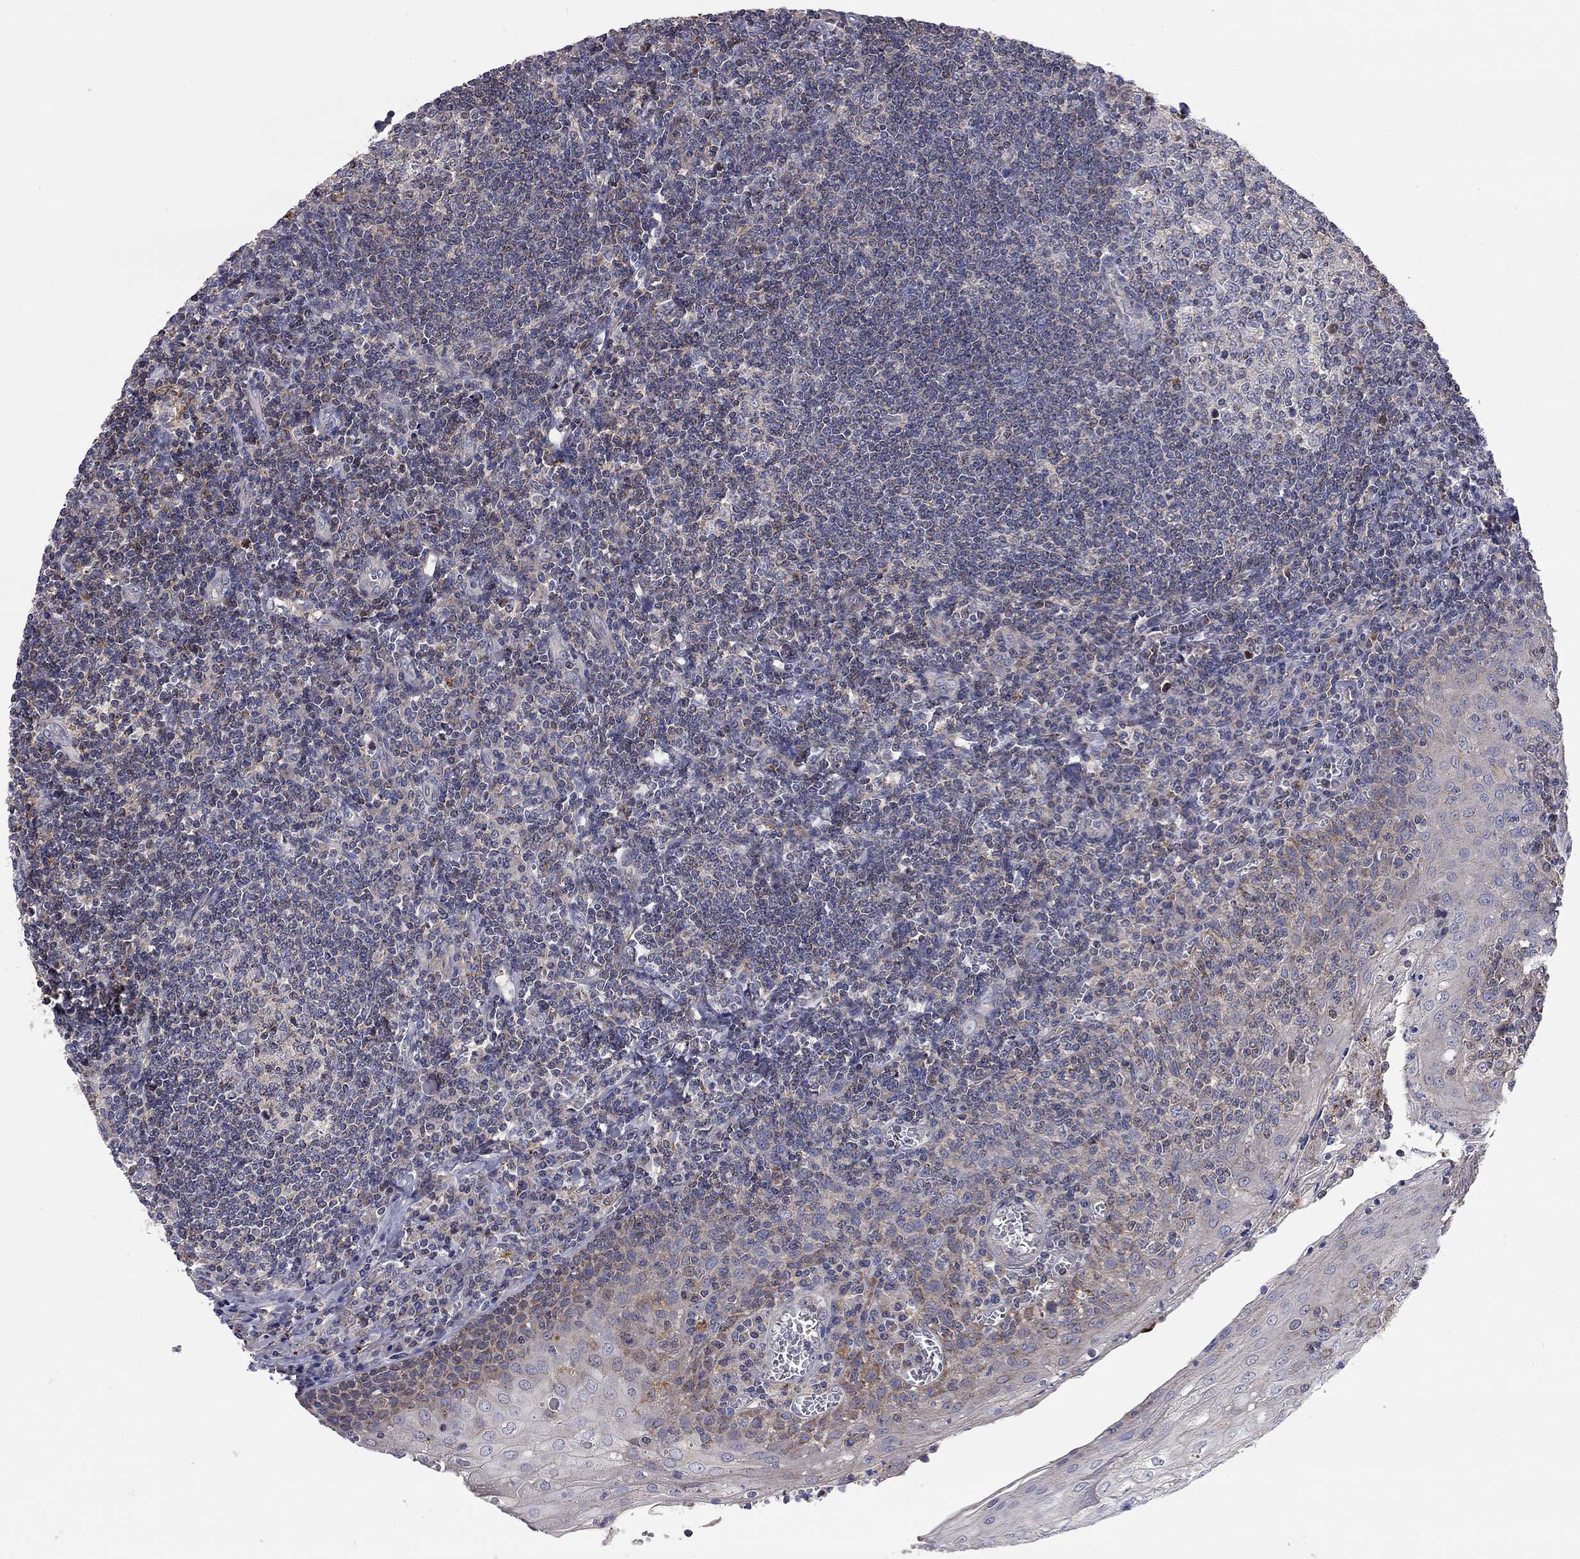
{"staining": {"intensity": "negative", "quantity": "none", "location": "none"}, "tissue": "tonsil", "cell_type": "Germinal center cells", "image_type": "normal", "snomed": [{"axis": "morphology", "description": "Normal tissue, NOS"}, {"axis": "topography", "description": "Tonsil"}], "caption": "A high-resolution micrograph shows IHC staining of benign tonsil, which reveals no significant expression in germinal center cells. (Stains: DAB immunohistochemistry with hematoxylin counter stain, Microscopy: brightfield microscopy at high magnification).", "gene": "KANSL1L", "patient": {"sex": "male", "age": 33}}